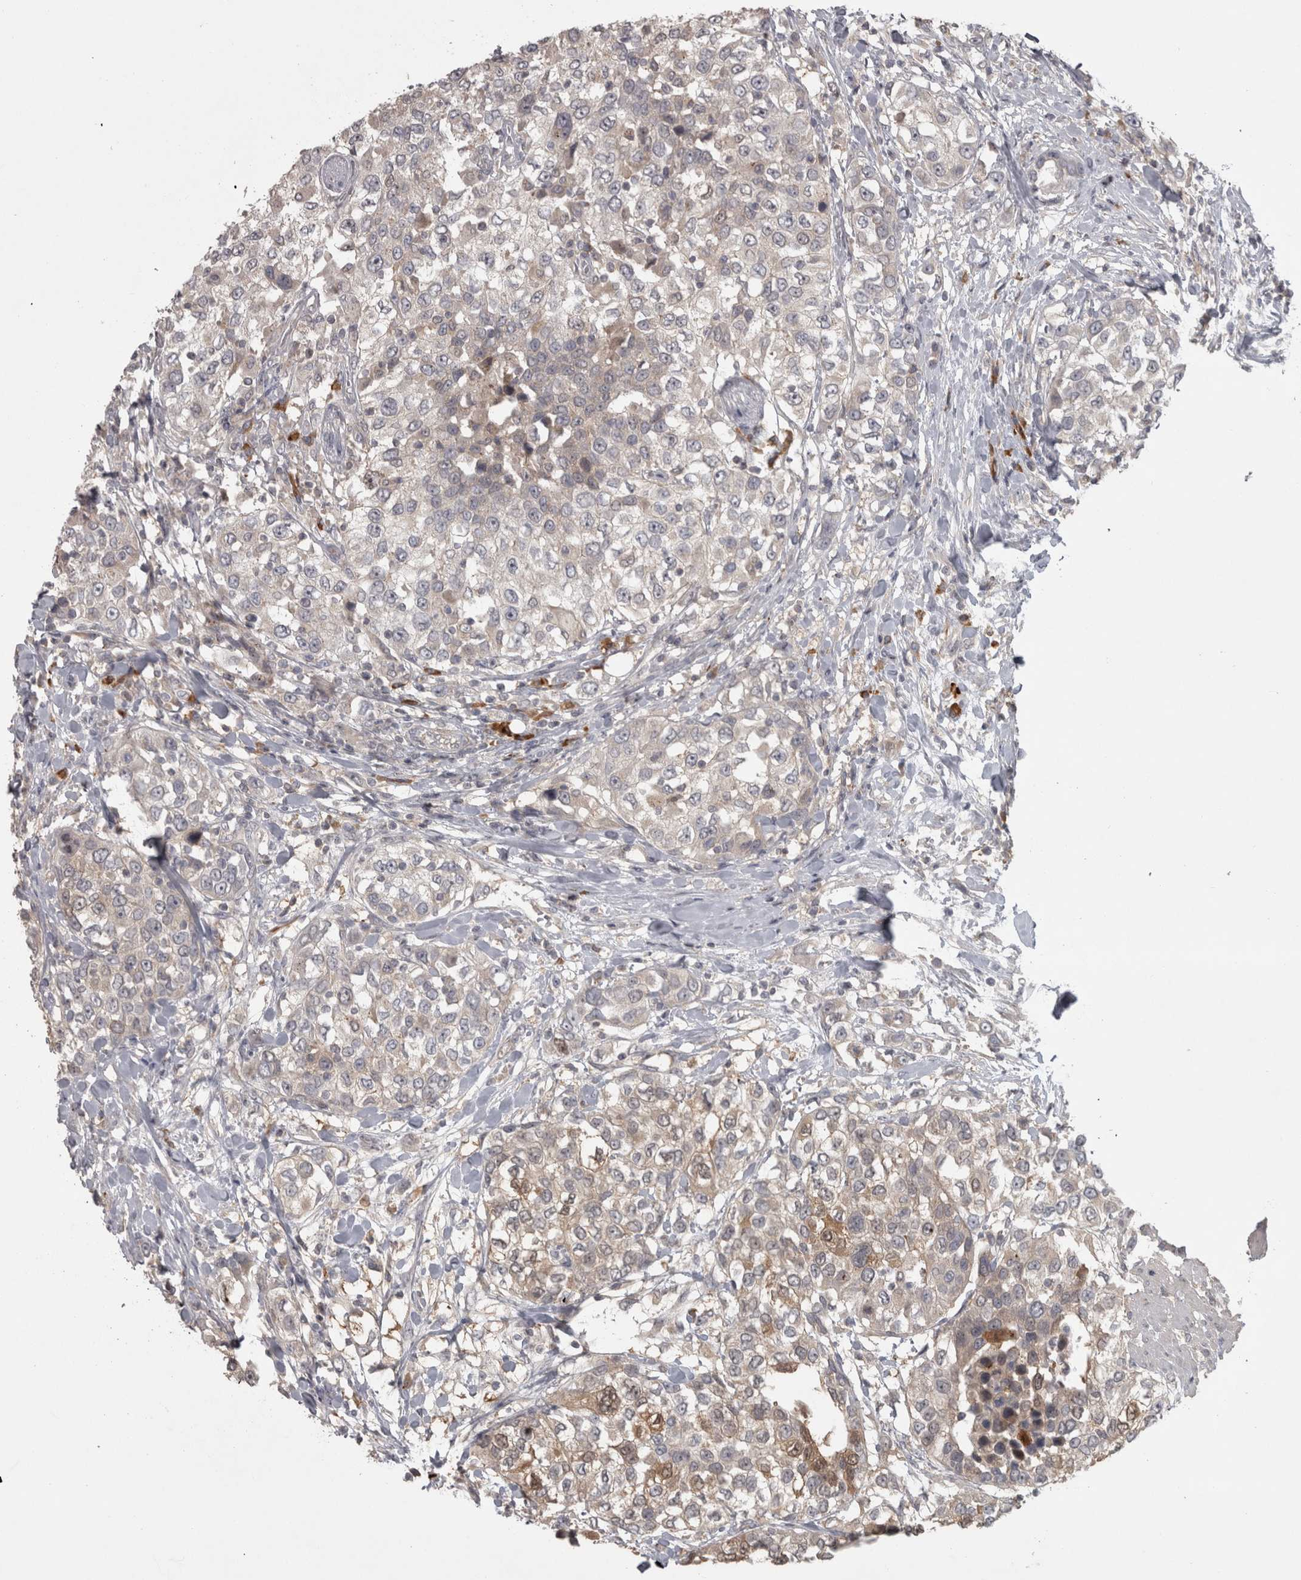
{"staining": {"intensity": "weak", "quantity": "25%-75%", "location": "cytoplasmic/membranous"}, "tissue": "urothelial cancer", "cell_type": "Tumor cells", "image_type": "cancer", "snomed": [{"axis": "morphology", "description": "Urothelial carcinoma, High grade"}, {"axis": "topography", "description": "Urinary bladder"}], "caption": "Immunohistochemical staining of human high-grade urothelial carcinoma exhibits weak cytoplasmic/membranous protein staining in about 25%-75% of tumor cells. (DAB (3,3'-diaminobenzidine) IHC with brightfield microscopy, high magnification).", "gene": "SLCO5A1", "patient": {"sex": "female", "age": 80}}